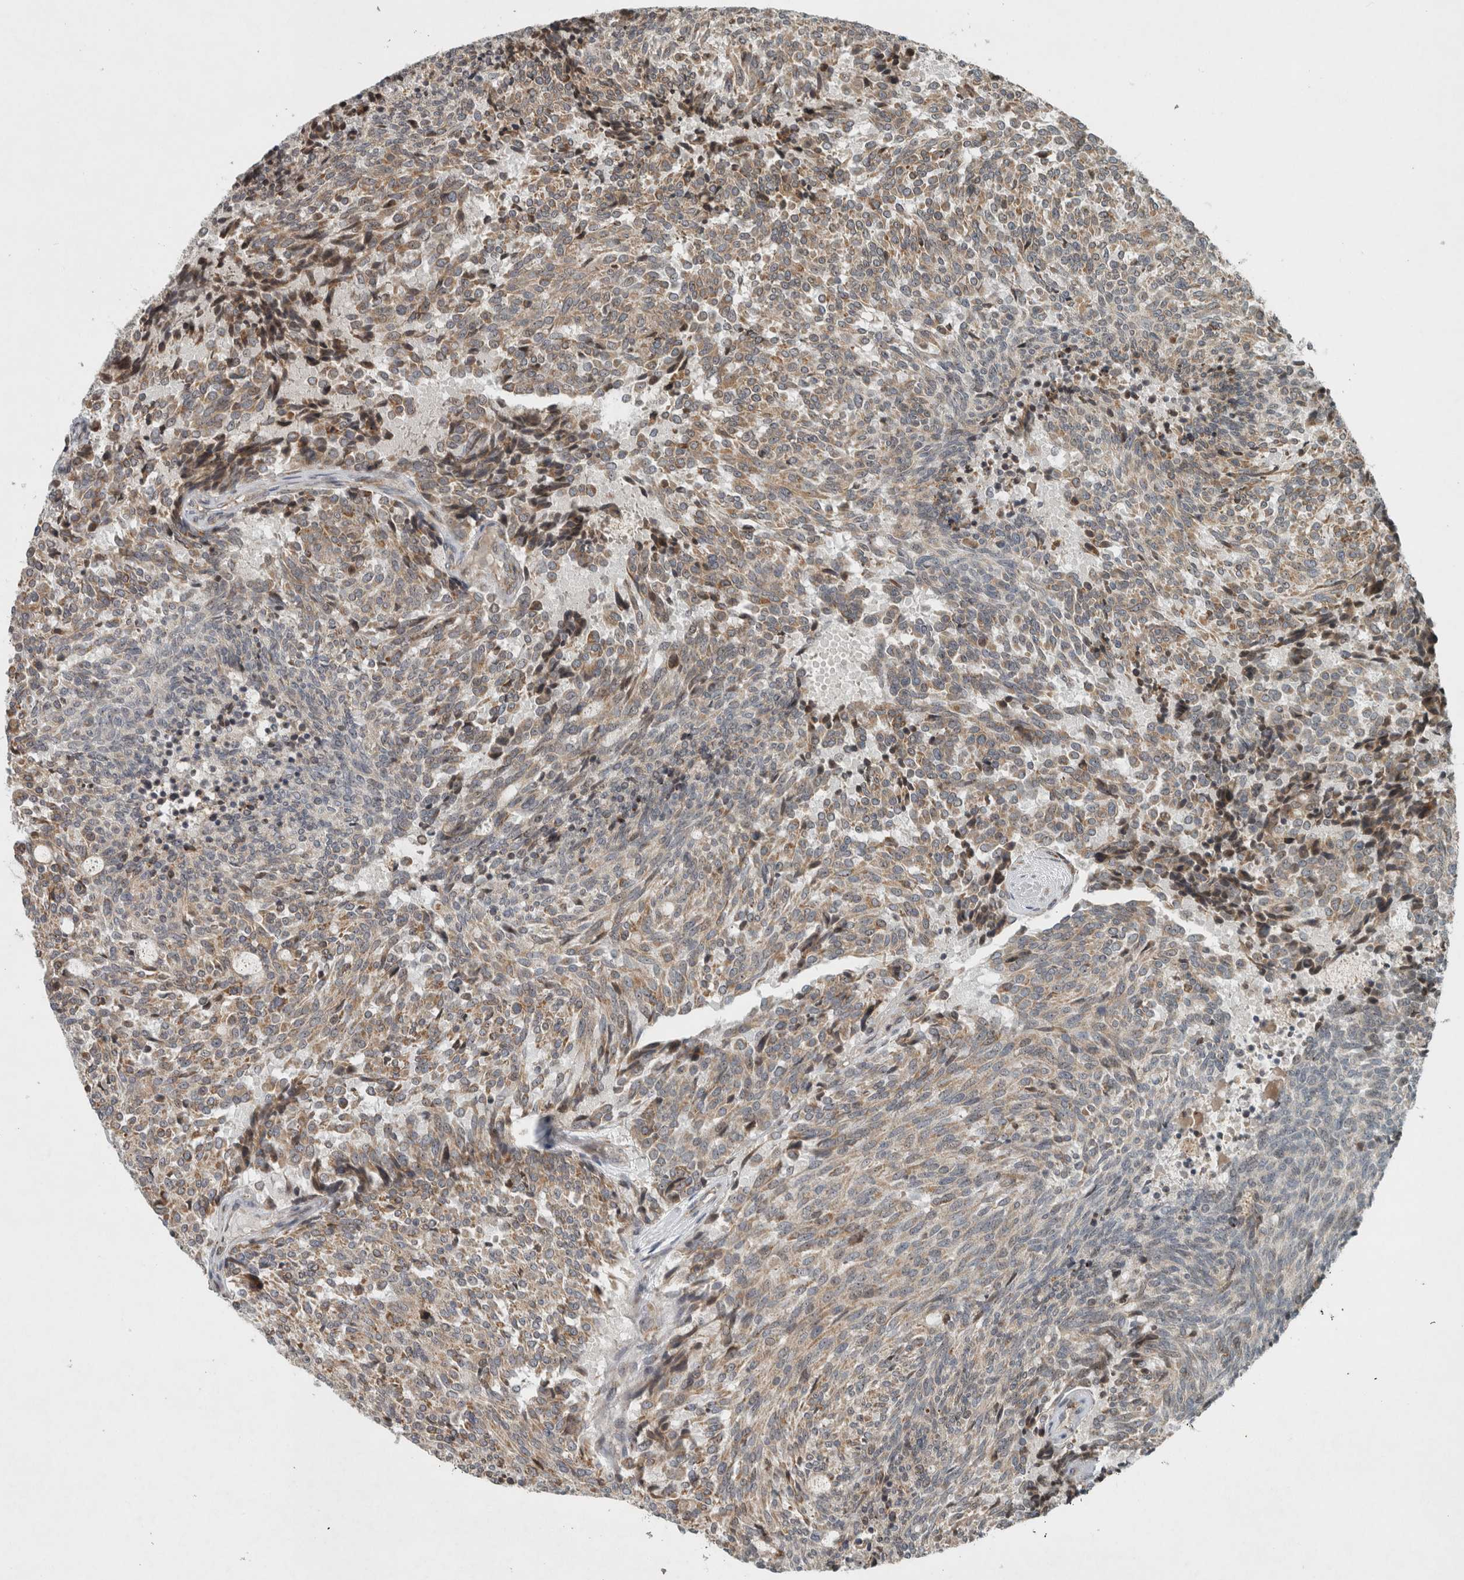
{"staining": {"intensity": "weak", "quantity": ">75%", "location": "cytoplasmic/membranous"}, "tissue": "carcinoid", "cell_type": "Tumor cells", "image_type": "cancer", "snomed": [{"axis": "morphology", "description": "Carcinoid, malignant, NOS"}, {"axis": "topography", "description": "Pancreas"}], "caption": "This image demonstrates carcinoid stained with immunohistochemistry (IHC) to label a protein in brown. The cytoplasmic/membranous of tumor cells show weak positivity for the protein. Nuclei are counter-stained blue.", "gene": "GPR137B", "patient": {"sex": "female", "age": 54}}